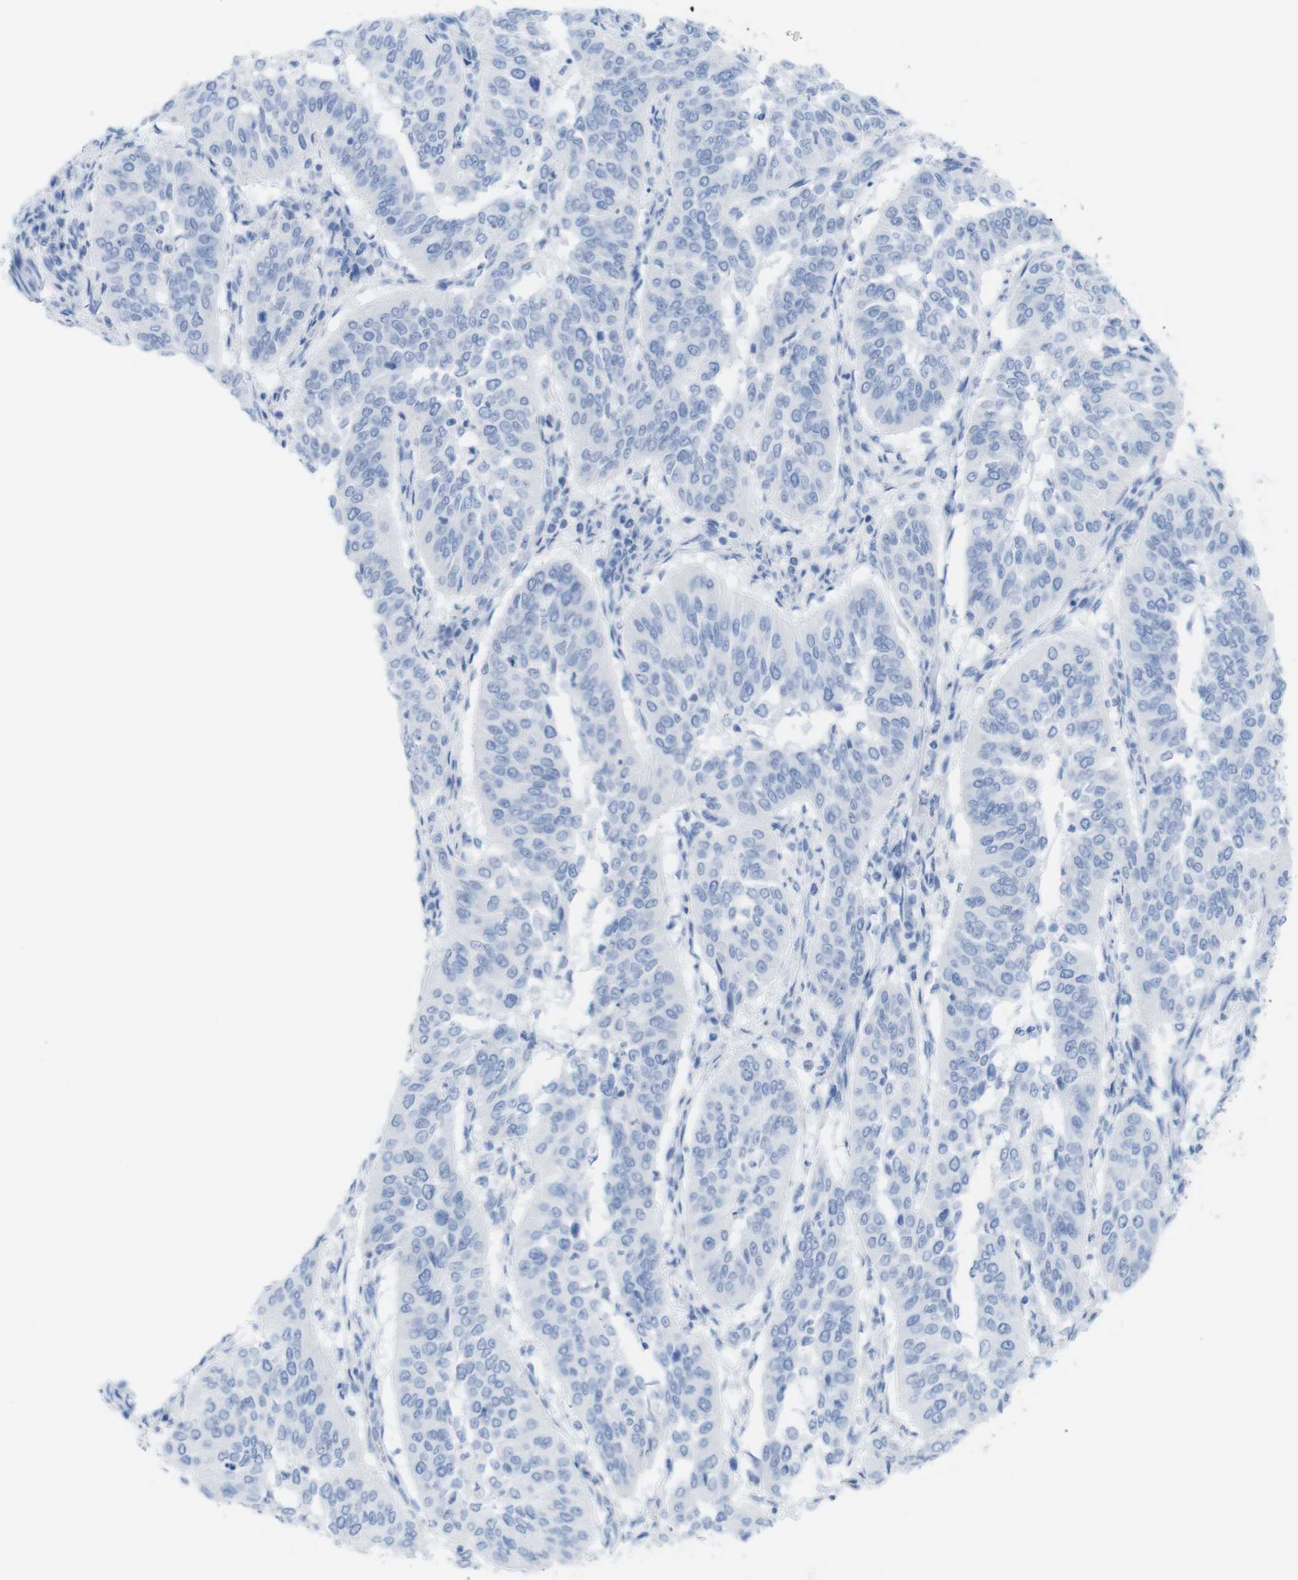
{"staining": {"intensity": "negative", "quantity": "none", "location": "none"}, "tissue": "cervical cancer", "cell_type": "Tumor cells", "image_type": "cancer", "snomed": [{"axis": "morphology", "description": "Normal tissue, NOS"}, {"axis": "morphology", "description": "Squamous cell carcinoma, NOS"}, {"axis": "topography", "description": "Cervix"}], "caption": "High magnification brightfield microscopy of cervical squamous cell carcinoma stained with DAB (3,3'-diaminobenzidine) (brown) and counterstained with hematoxylin (blue): tumor cells show no significant positivity. The staining was performed using DAB (3,3'-diaminobenzidine) to visualize the protein expression in brown, while the nuclei were stained in blue with hematoxylin (Magnification: 20x).", "gene": "MYH7", "patient": {"sex": "female", "age": 39}}